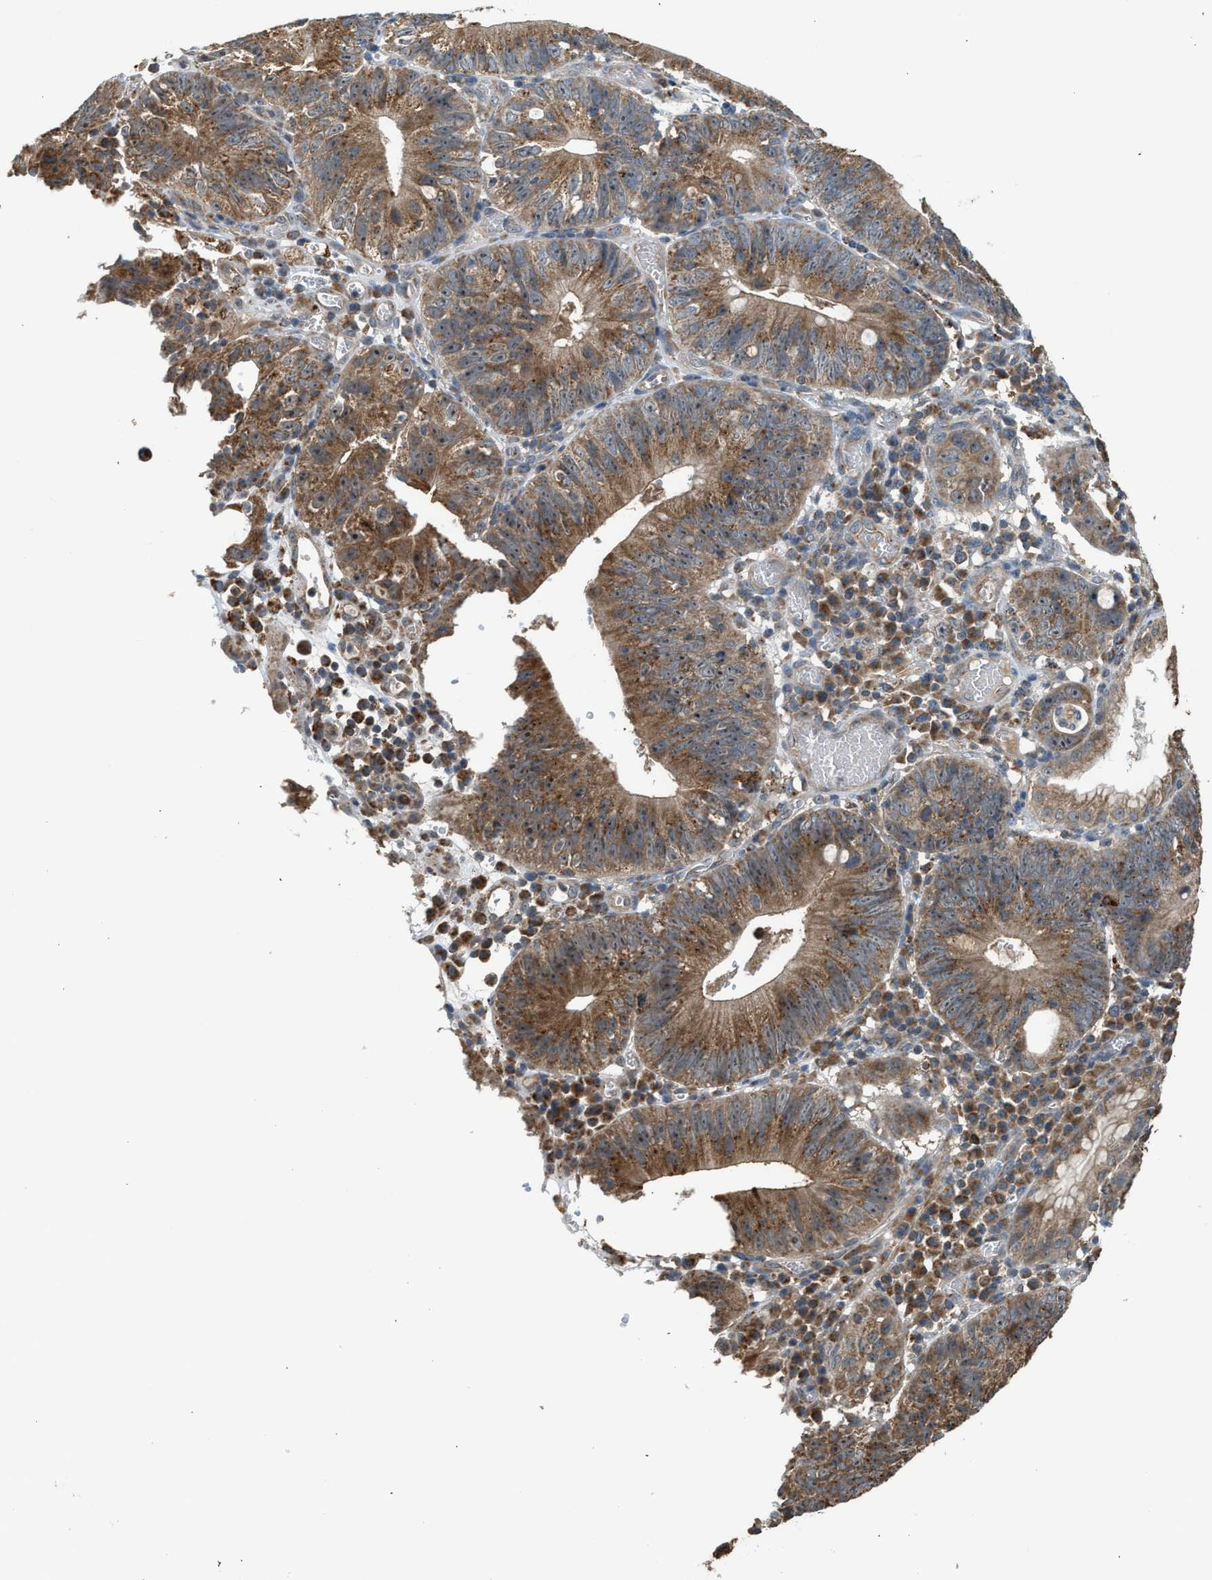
{"staining": {"intensity": "strong", "quantity": ">75%", "location": "cytoplasmic/membranous"}, "tissue": "stomach cancer", "cell_type": "Tumor cells", "image_type": "cancer", "snomed": [{"axis": "morphology", "description": "Adenocarcinoma, NOS"}, {"axis": "topography", "description": "Stomach"}], "caption": "A histopathology image of human stomach adenocarcinoma stained for a protein exhibits strong cytoplasmic/membranous brown staining in tumor cells.", "gene": "STARD3", "patient": {"sex": "male", "age": 59}}